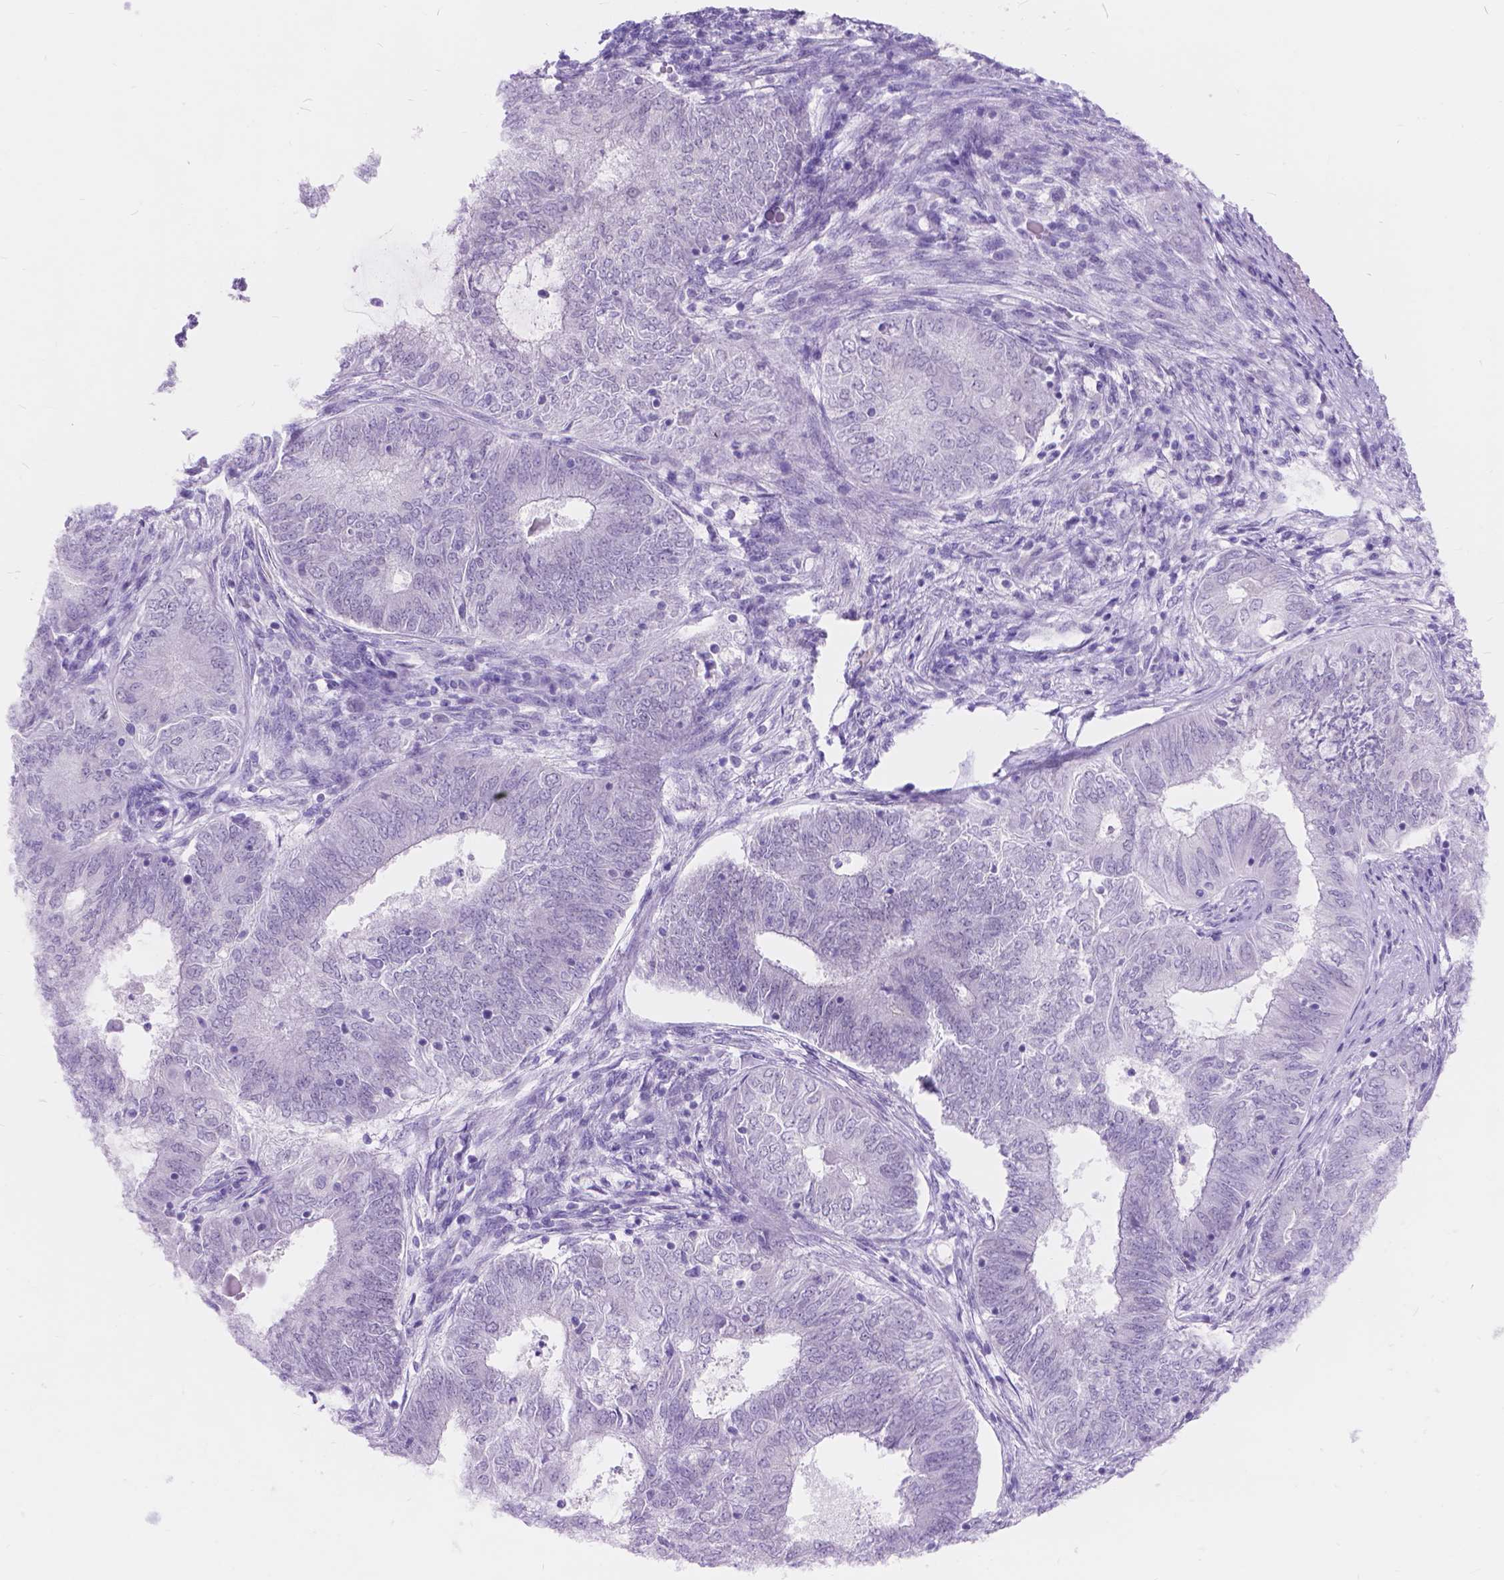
{"staining": {"intensity": "negative", "quantity": "none", "location": "none"}, "tissue": "endometrial cancer", "cell_type": "Tumor cells", "image_type": "cancer", "snomed": [{"axis": "morphology", "description": "Adenocarcinoma, NOS"}, {"axis": "topography", "description": "Endometrium"}], "caption": "Tumor cells show no significant protein positivity in endometrial adenocarcinoma.", "gene": "DCC", "patient": {"sex": "female", "age": 62}}